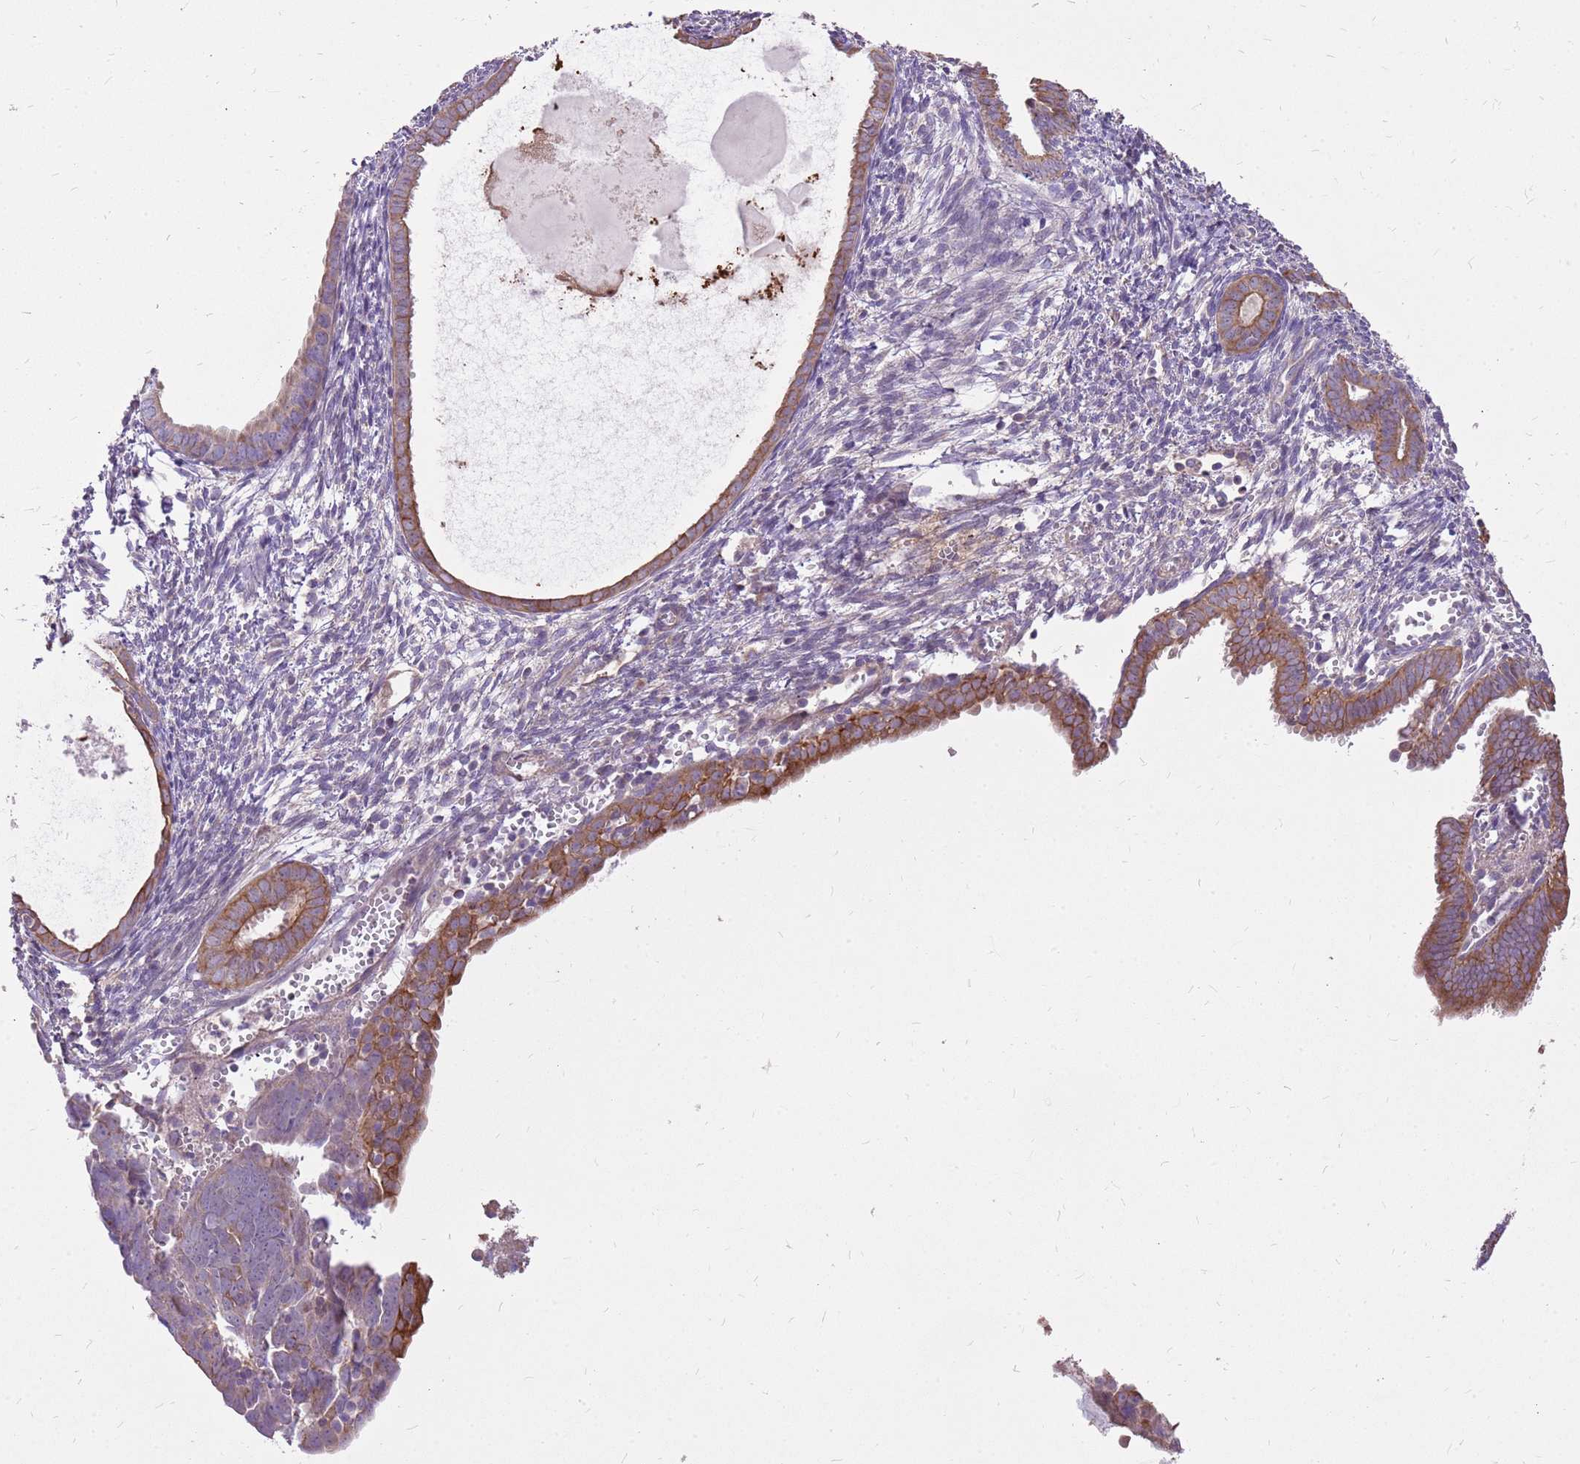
{"staining": {"intensity": "moderate", "quantity": ">75%", "location": "cytoplasmic/membranous"}, "tissue": "endometrial cancer", "cell_type": "Tumor cells", "image_type": "cancer", "snomed": [{"axis": "morphology", "description": "Adenocarcinoma, NOS"}, {"axis": "topography", "description": "Endometrium"}], "caption": "Immunohistochemical staining of human endometrial cancer displays medium levels of moderate cytoplasmic/membranous expression in approximately >75% of tumor cells. The staining is performed using DAB brown chromogen to label protein expression. The nuclei are counter-stained blue using hematoxylin.", "gene": "WASHC4", "patient": {"sex": "female", "age": 75}}